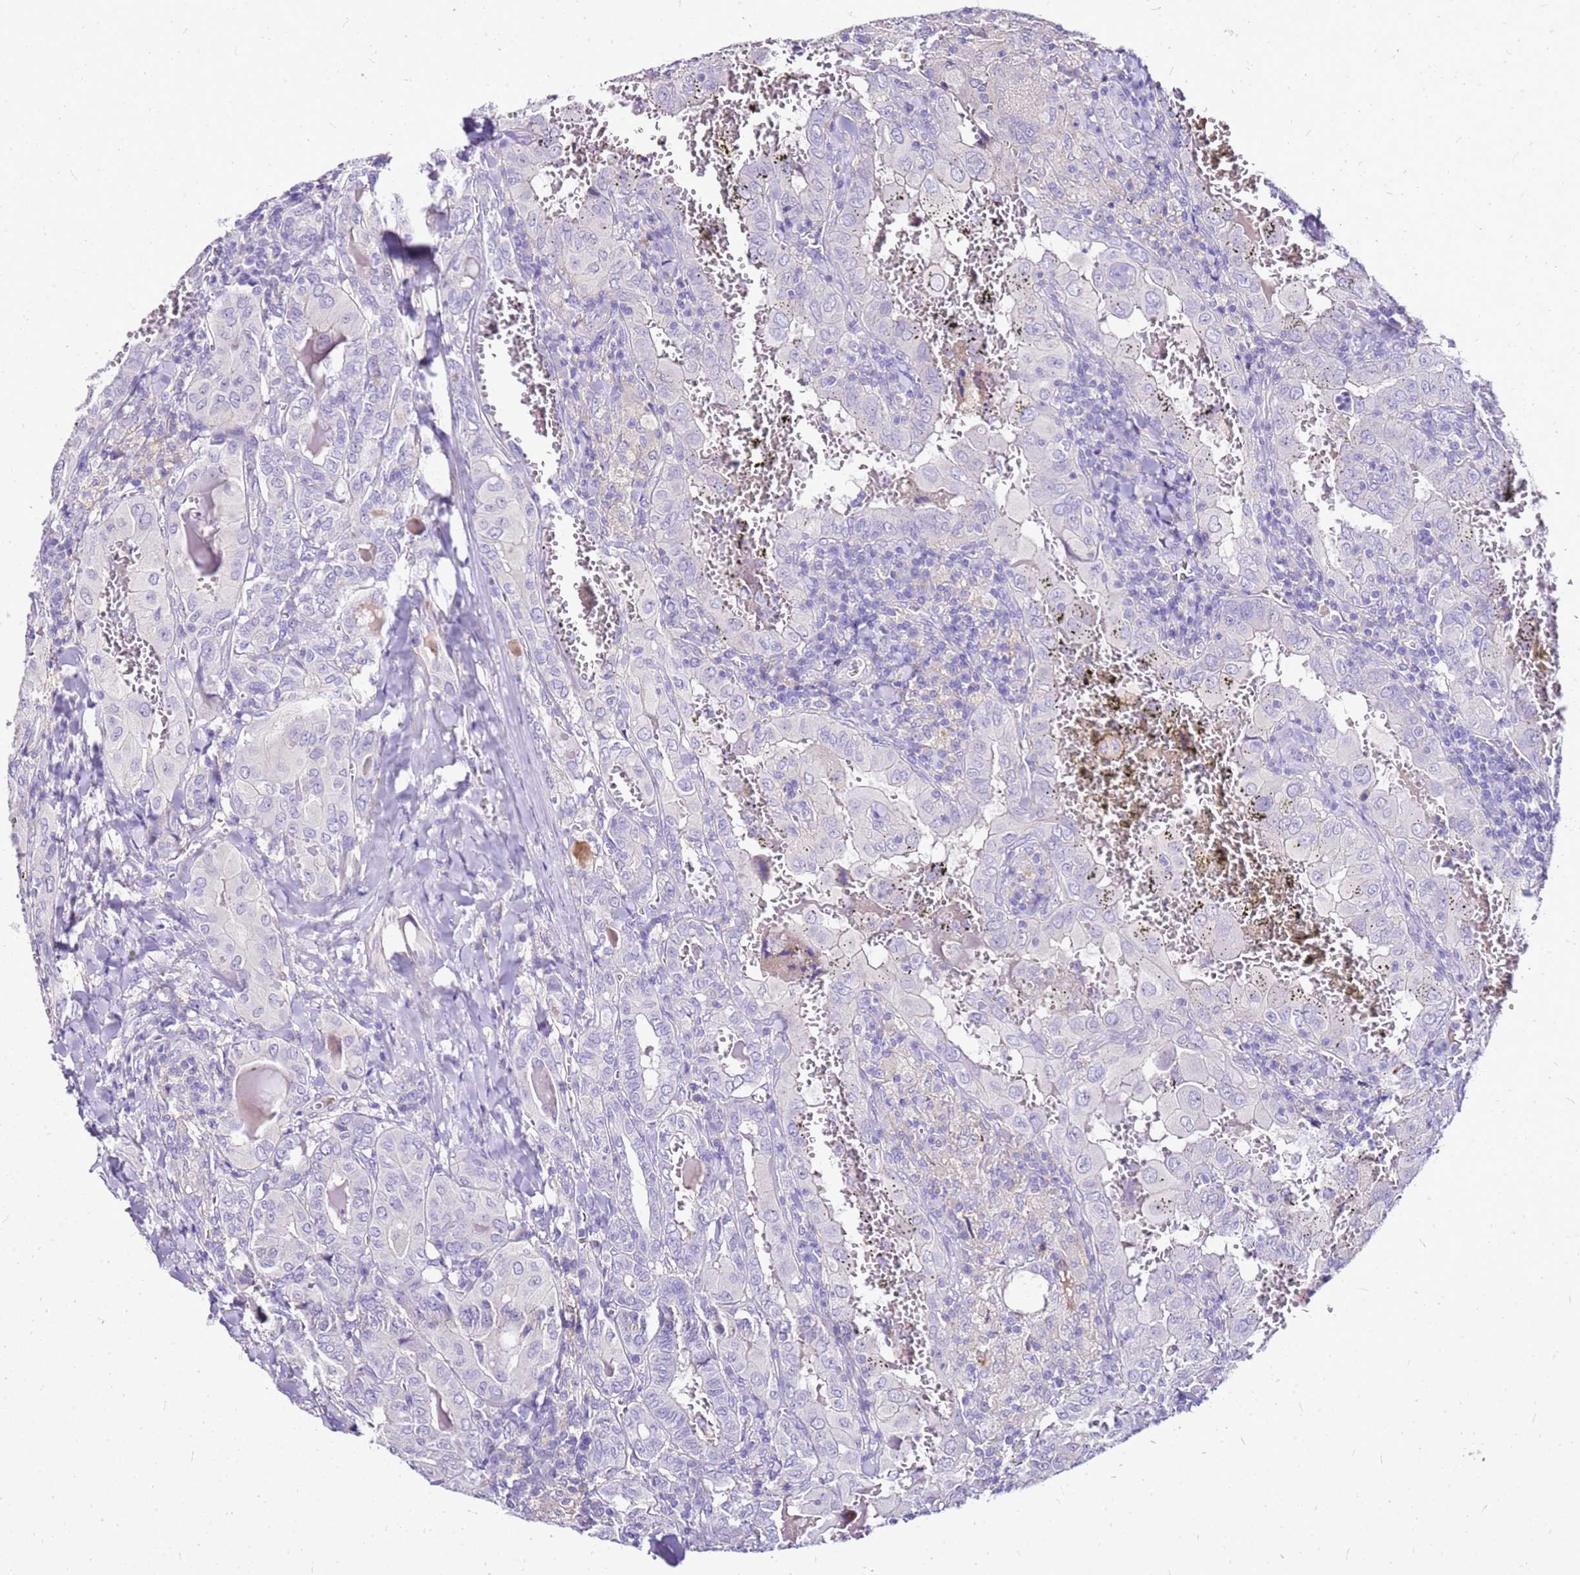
{"staining": {"intensity": "negative", "quantity": "none", "location": "none"}, "tissue": "thyroid cancer", "cell_type": "Tumor cells", "image_type": "cancer", "snomed": [{"axis": "morphology", "description": "Papillary adenocarcinoma, NOS"}, {"axis": "topography", "description": "Thyroid gland"}], "caption": "A histopathology image of human thyroid cancer is negative for staining in tumor cells.", "gene": "DCDC2B", "patient": {"sex": "female", "age": 72}}